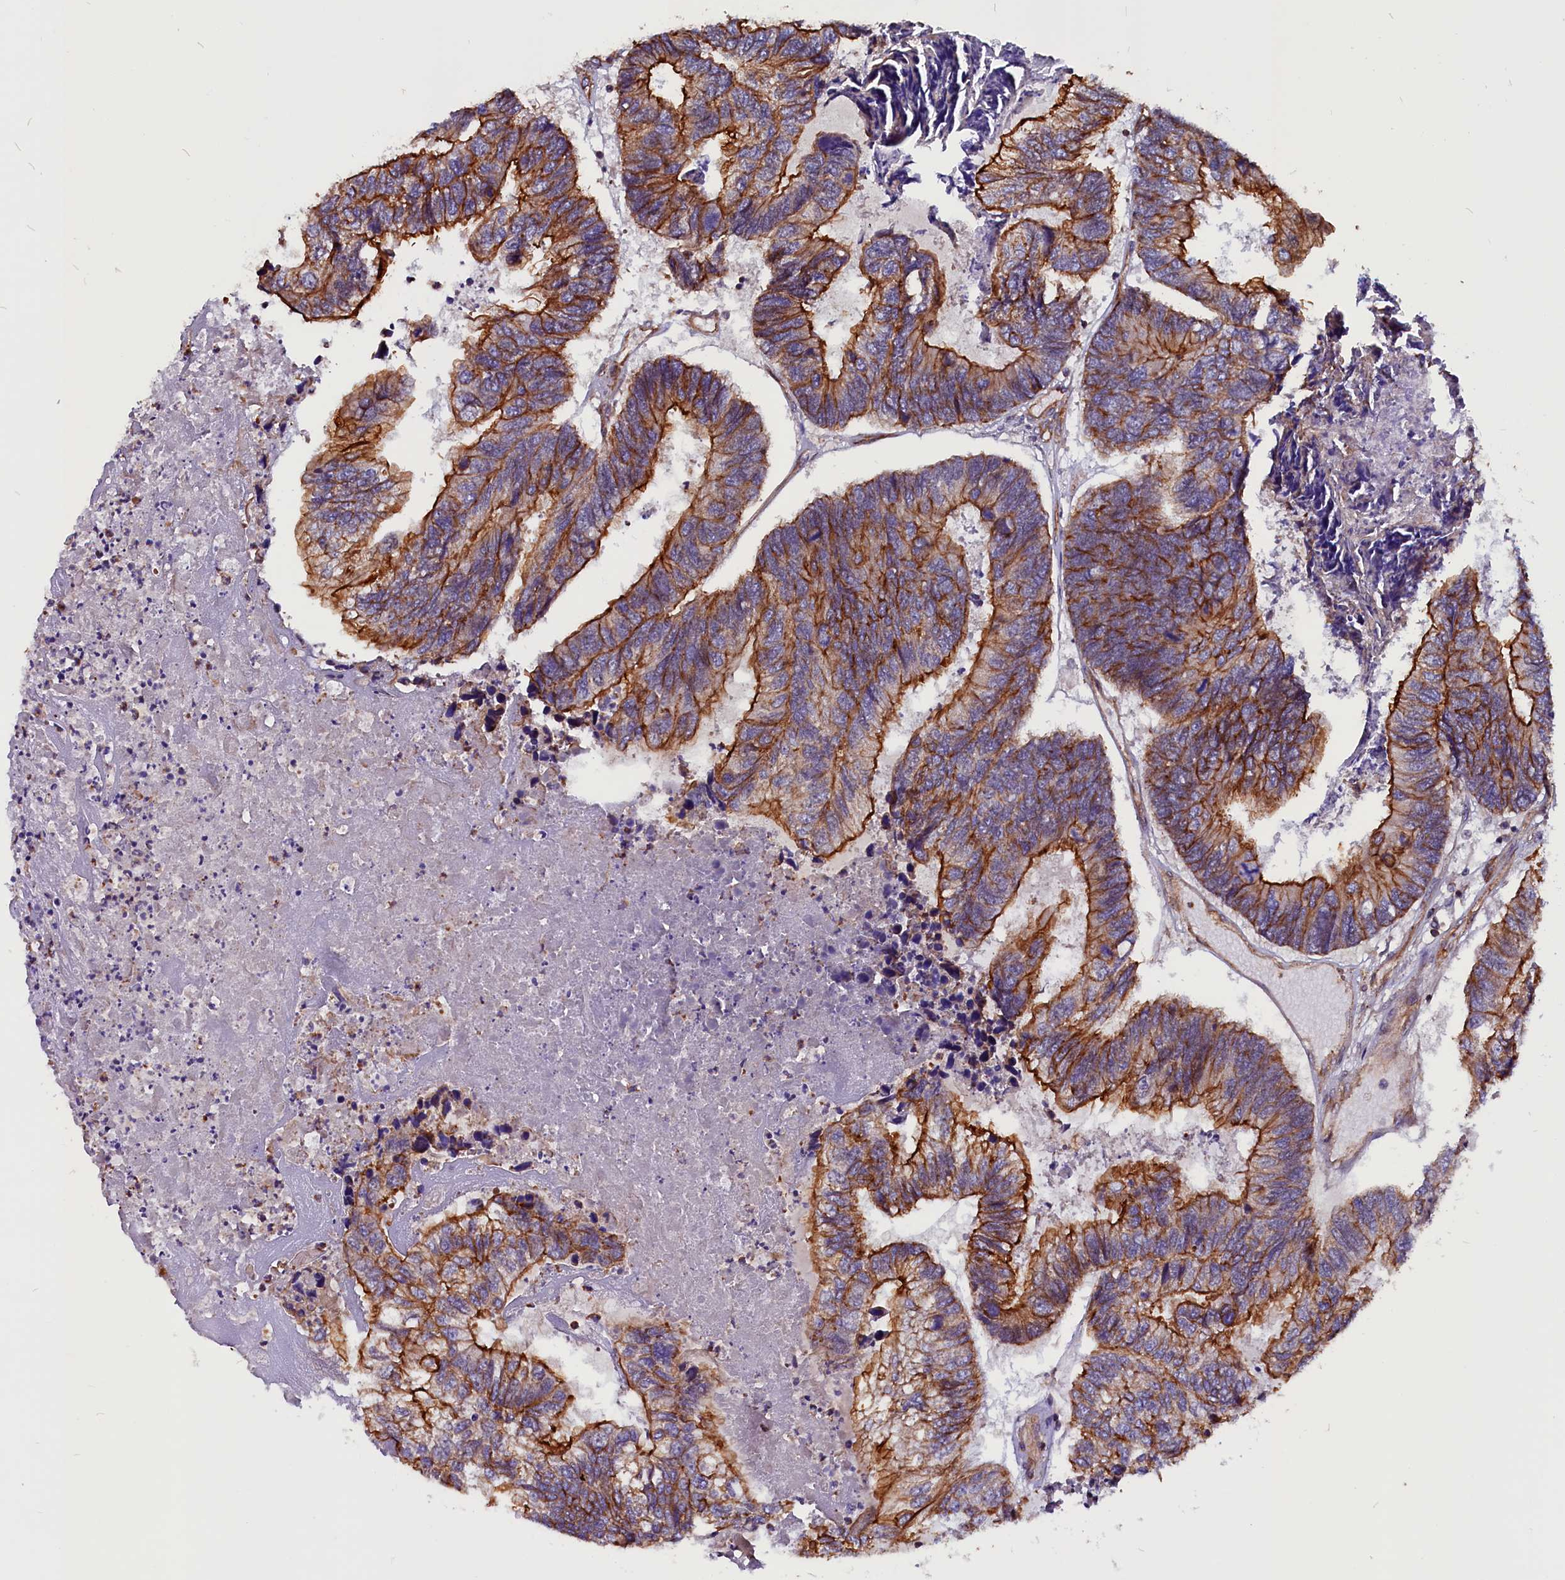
{"staining": {"intensity": "strong", "quantity": "25%-75%", "location": "cytoplasmic/membranous"}, "tissue": "colorectal cancer", "cell_type": "Tumor cells", "image_type": "cancer", "snomed": [{"axis": "morphology", "description": "Adenocarcinoma, NOS"}, {"axis": "topography", "description": "Colon"}], "caption": "Immunohistochemistry of colorectal adenocarcinoma displays high levels of strong cytoplasmic/membranous positivity in about 25%-75% of tumor cells.", "gene": "ZNF749", "patient": {"sex": "female", "age": 67}}